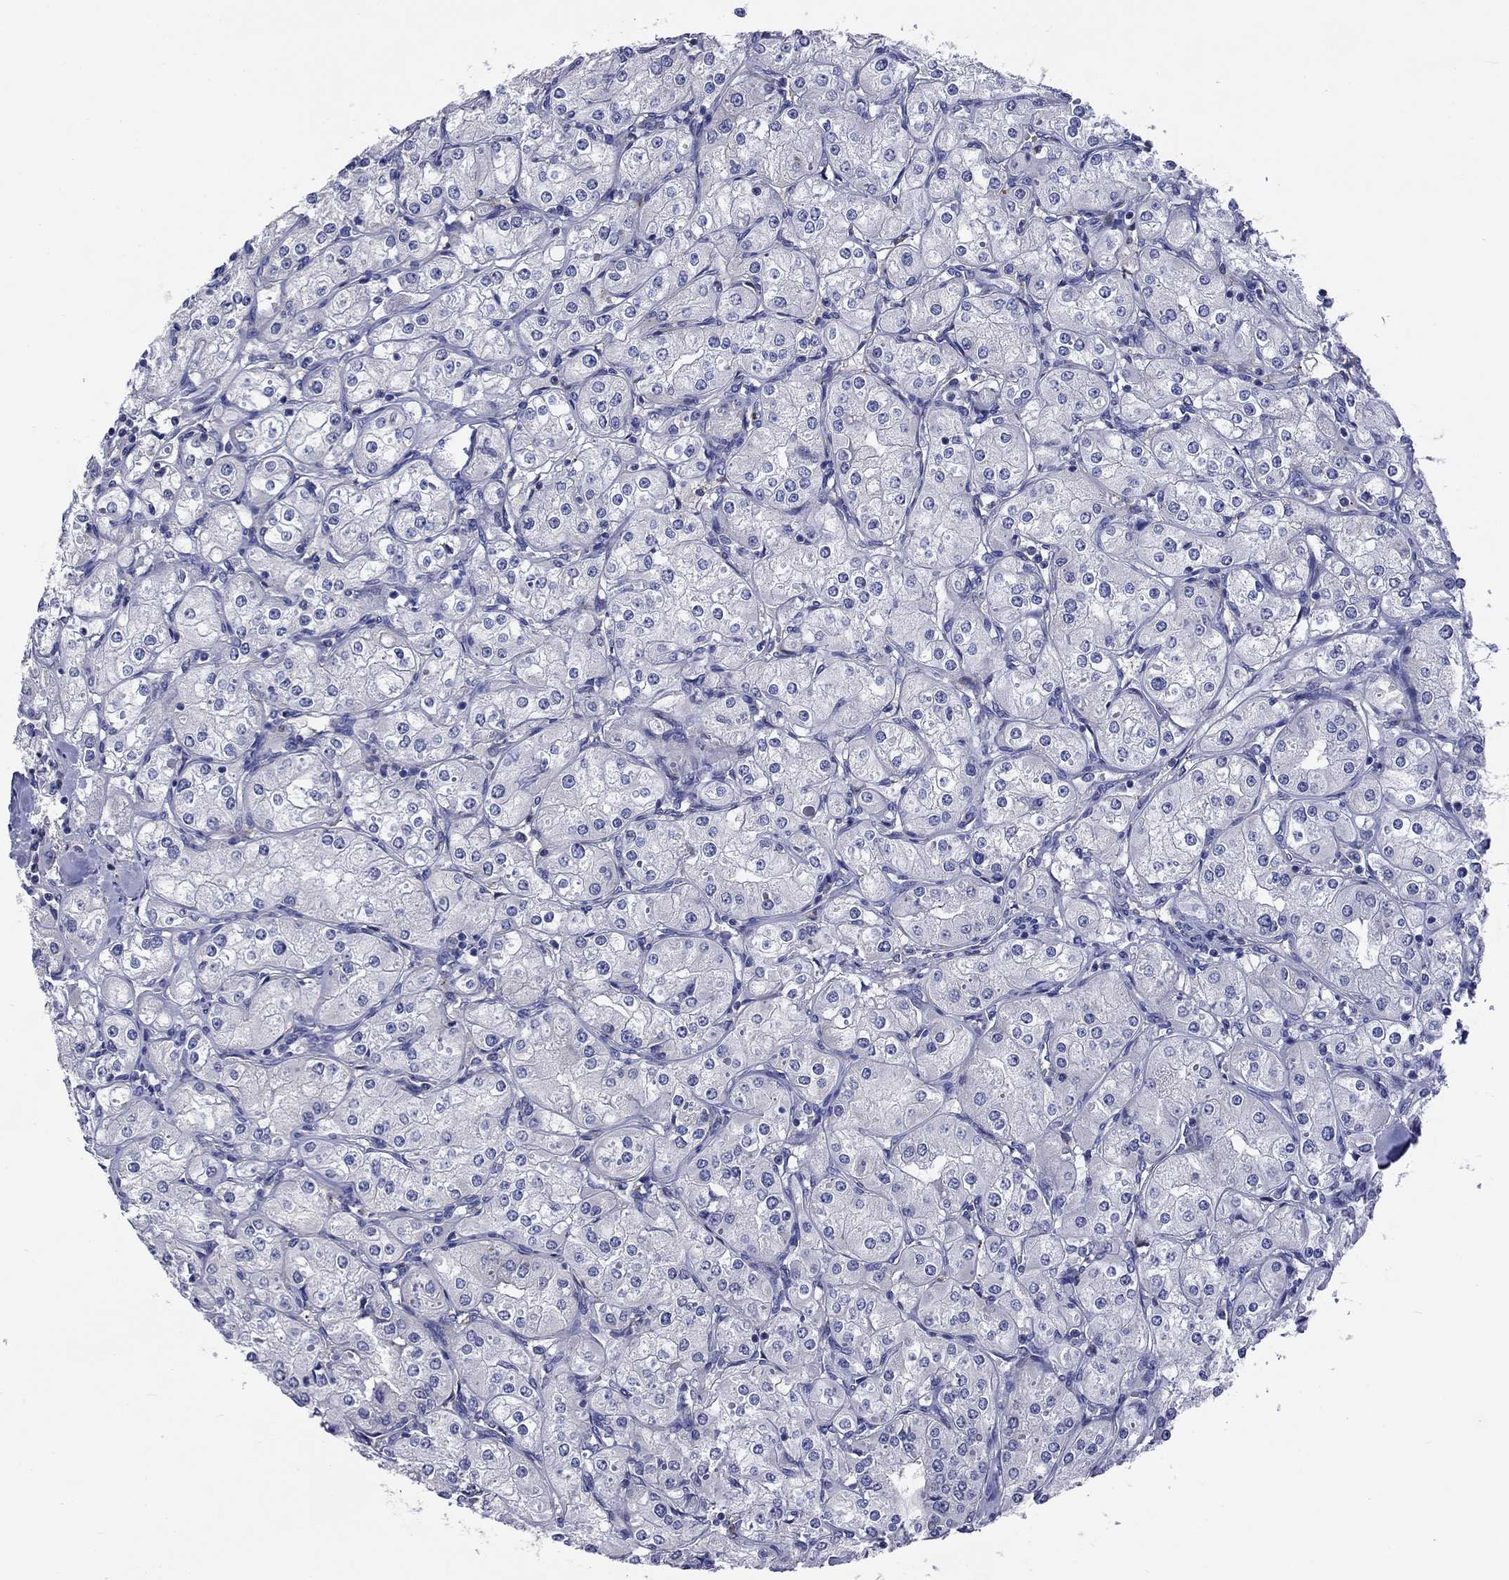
{"staining": {"intensity": "negative", "quantity": "none", "location": "none"}, "tissue": "renal cancer", "cell_type": "Tumor cells", "image_type": "cancer", "snomed": [{"axis": "morphology", "description": "Adenocarcinoma, NOS"}, {"axis": "topography", "description": "Kidney"}], "caption": "Immunohistochemistry photomicrograph of neoplastic tissue: renal cancer (adenocarcinoma) stained with DAB shows no significant protein expression in tumor cells.", "gene": "CNDP1", "patient": {"sex": "male", "age": 77}}